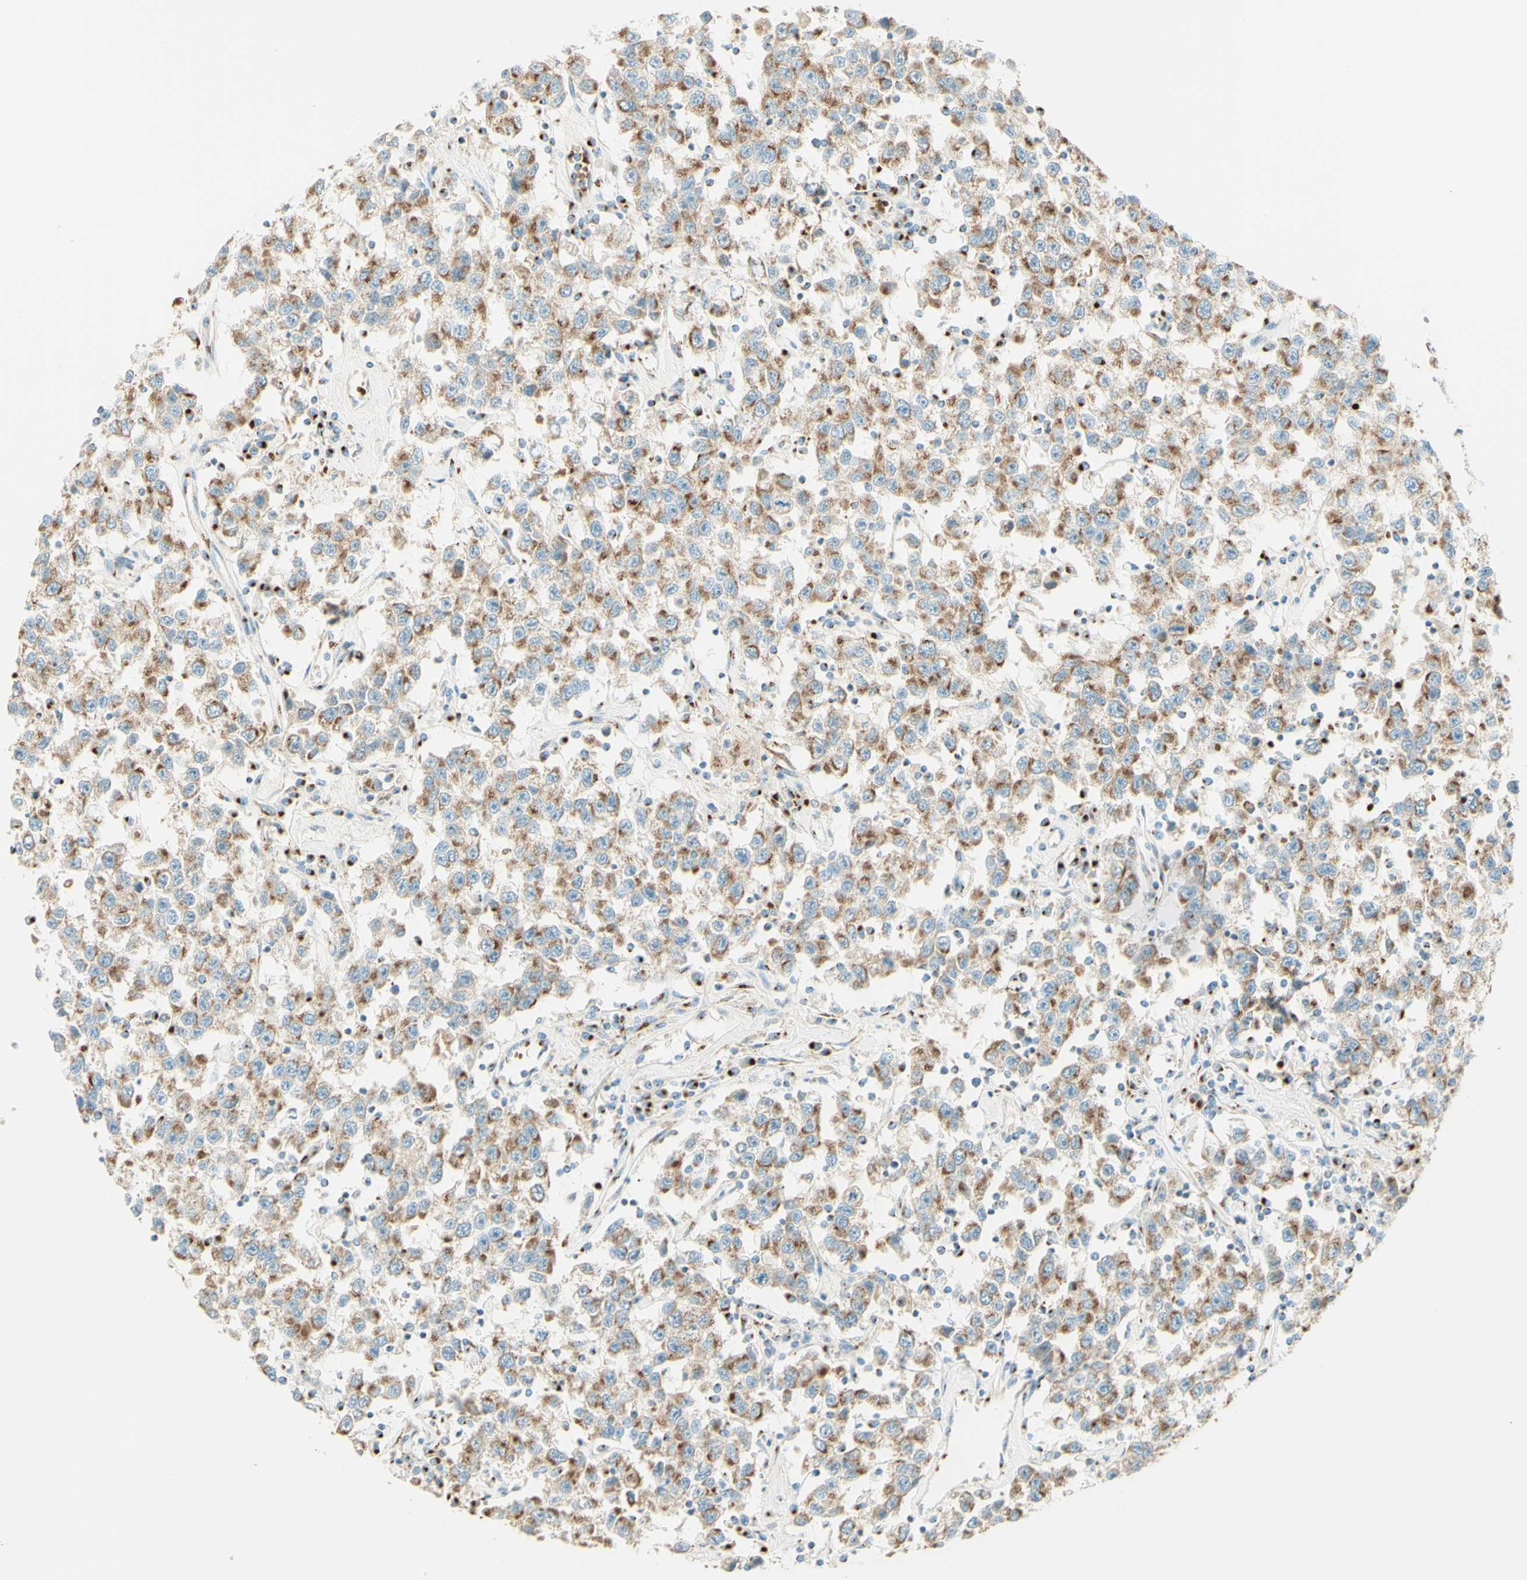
{"staining": {"intensity": "moderate", "quantity": ">75%", "location": "cytoplasmic/membranous"}, "tissue": "testis cancer", "cell_type": "Tumor cells", "image_type": "cancer", "snomed": [{"axis": "morphology", "description": "Seminoma, NOS"}, {"axis": "topography", "description": "Testis"}], "caption": "The photomicrograph displays staining of testis seminoma, revealing moderate cytoplasmic/membranous protein expression (brown color) within tumor cells.", "gene": "GOLGB1", "patient": {"sex": "male", "age": 41}}